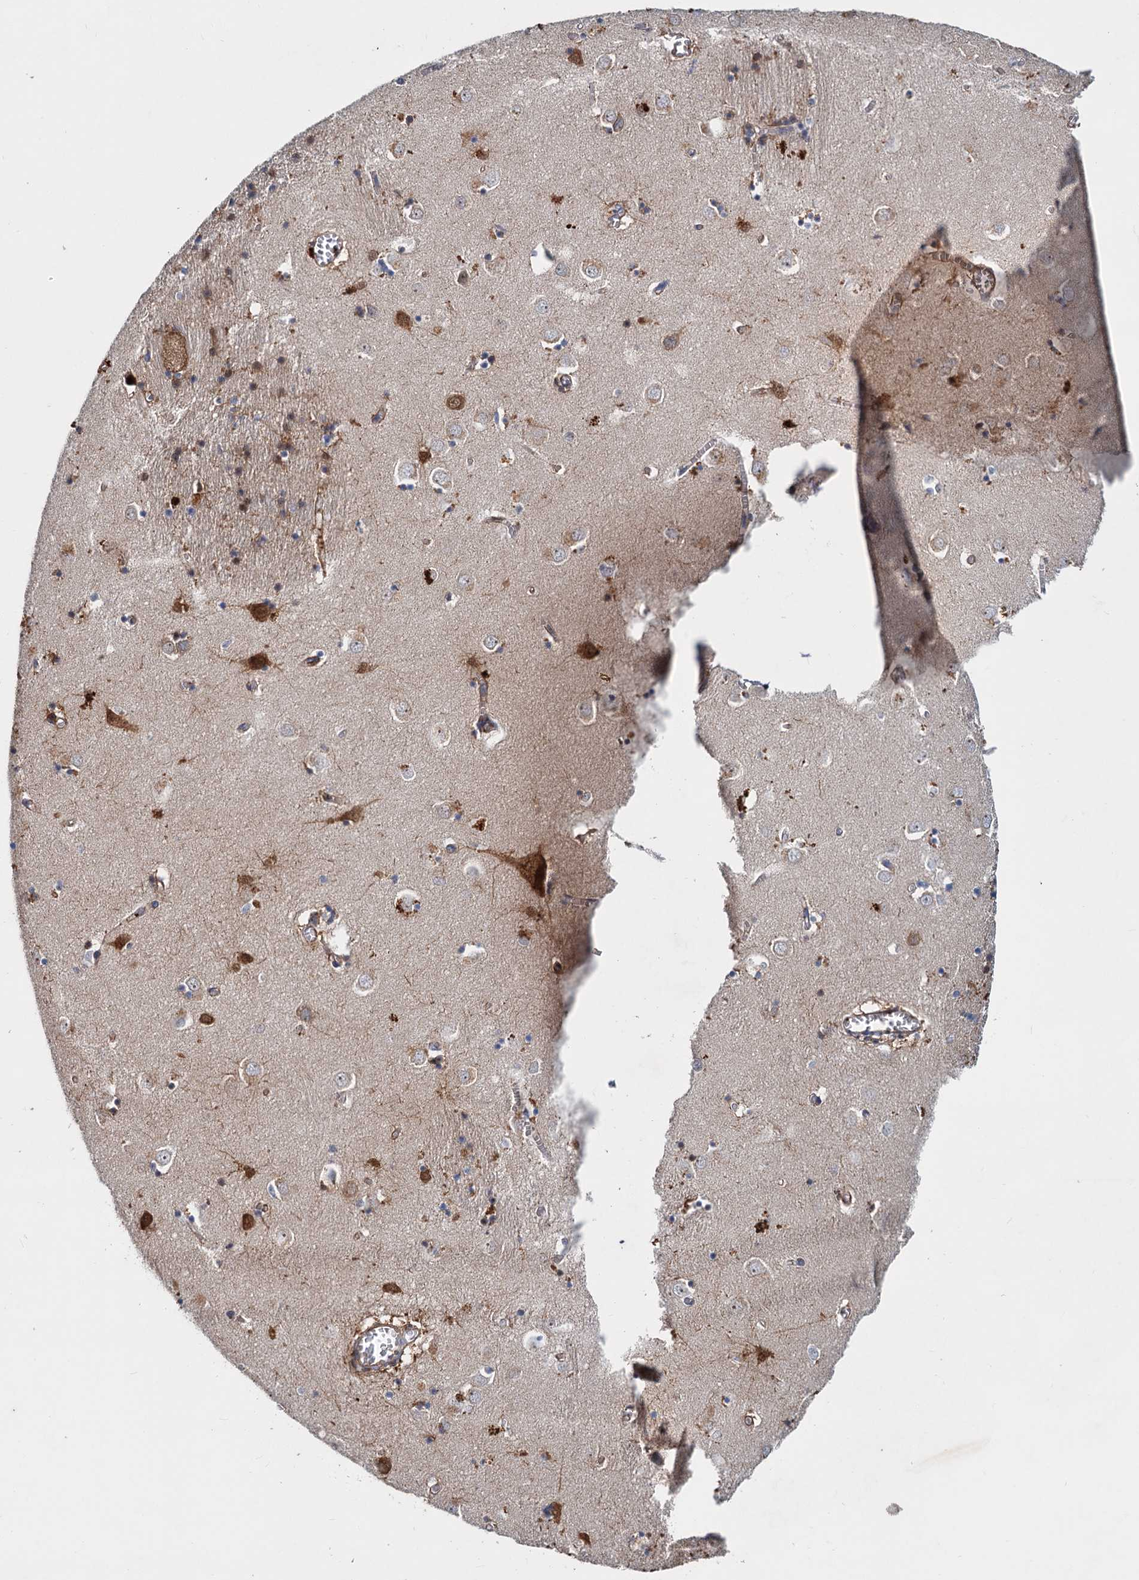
{"staining": {"intensity": "moderate", "quantity": "<25%", "location": "cytoplasmic/membranous,nuclear"}, "tissue": "caudate", "cell_type": "Glial cells", "image_type": "normal", "snomed": [{"axis": "morphology", "description": "Normal tissue, NOS"}, {"axis": "topography", "description": "Lateral ventricle wall"}], "caption": "Immunohistochemical staining of normal caudate displays moderate cytoplasmic/membranous,nuclear protein positivity in approximately <25% of glial cells. (Brightfield microscopy of DAB IHC at high magnification).", "gene": "CHRD", "patient": {"sex": "male", "age": 70}}